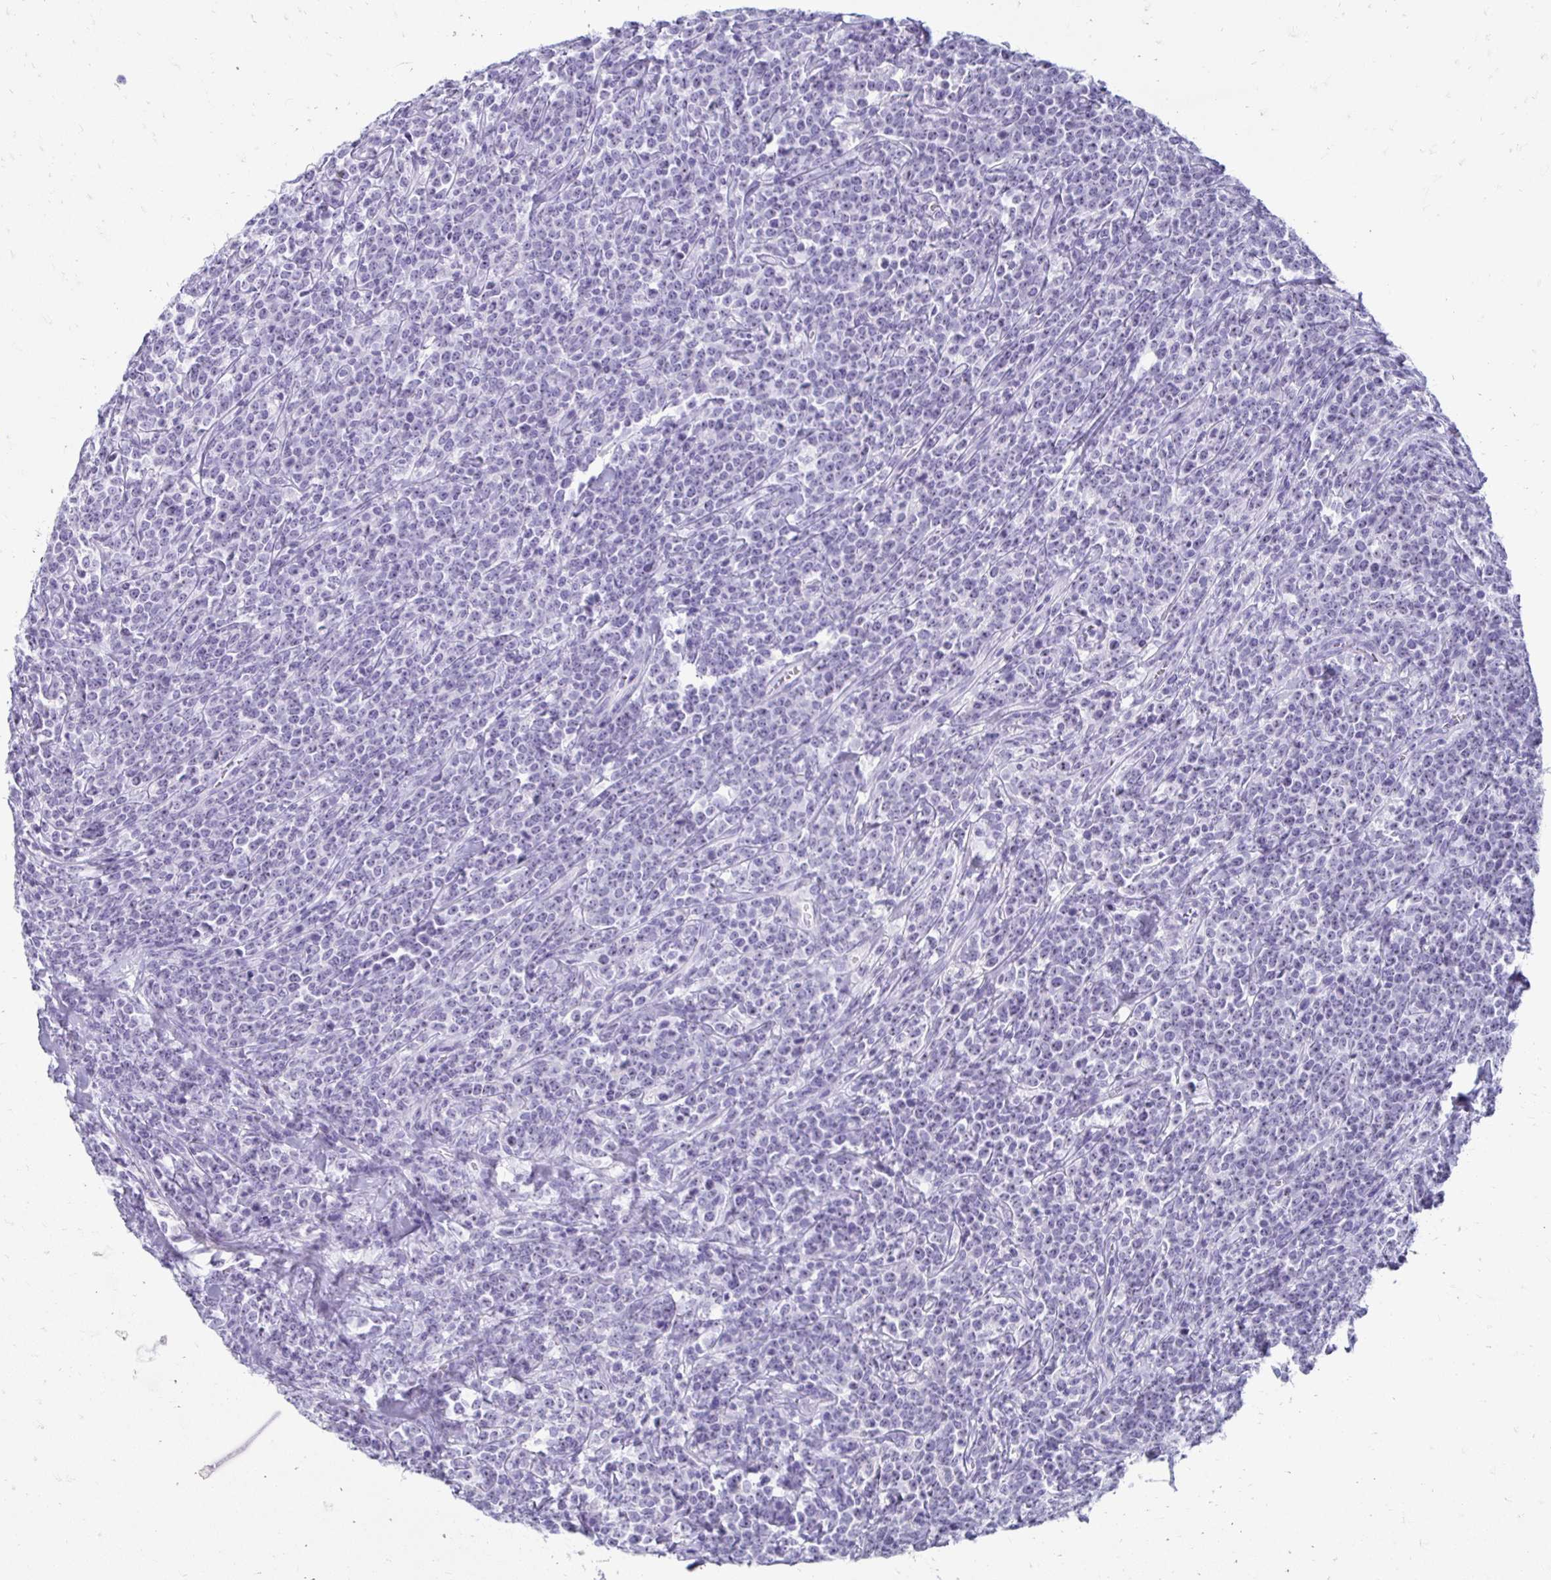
{"staining": {"intensity": "negative", "quantity": "none", "location": "none"}, "tissue": "lymphoma", "cell_type": "Tumor cells", "image_type": "cancer", "snomed": [{"axis": "morphology", "description": "Malignant lymphoma, non-Hodgkin's type, High grade"}, {"axis": "topography", "description": "Small intestine"}], "caption": "Lymphoma was stained to show a protein in brown. There is no significant positivity in tumor cells.", "gene": "CST6", "patient": {"sex": "female", "age": 56}}